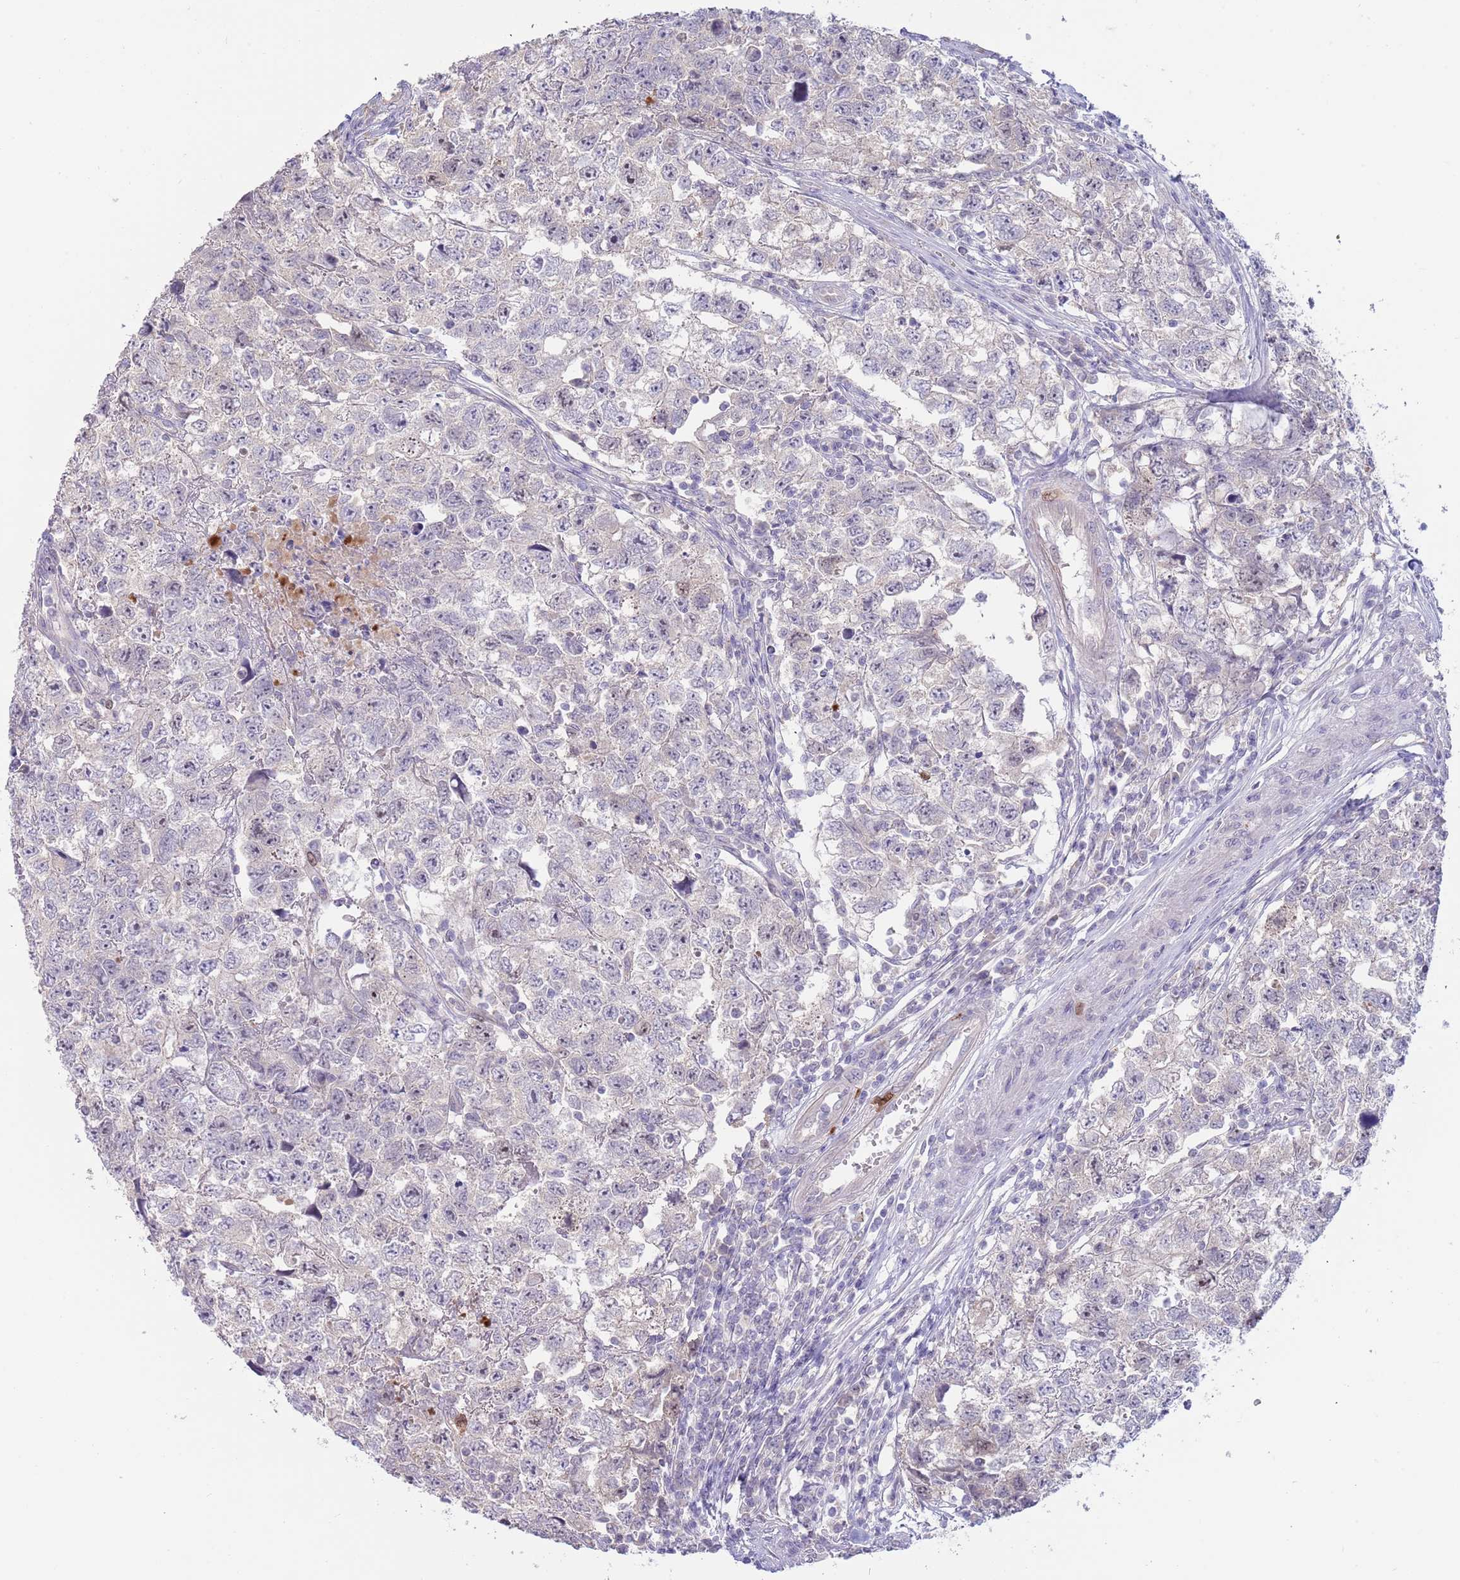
{"staining": {"intensity": "negative", "quantity": "none", "location": "none"}, "tissue": "testis cancer", "cell_type": "Tumor cells", "image_type": "cancer", "snomed": [{"axis": "morphology", "description": "Carcinoma, Embryonal, NOS"}, {"axis": "topography", "description": "Testis"}], "caption": "This is an immunohistochemistry (IHC) micrograph of human testis cancer (embryonal carcinoma). There is no expression in tumor cells.", "gene": "PIMREG", "patient": {"sex": "male", "age": 22}}